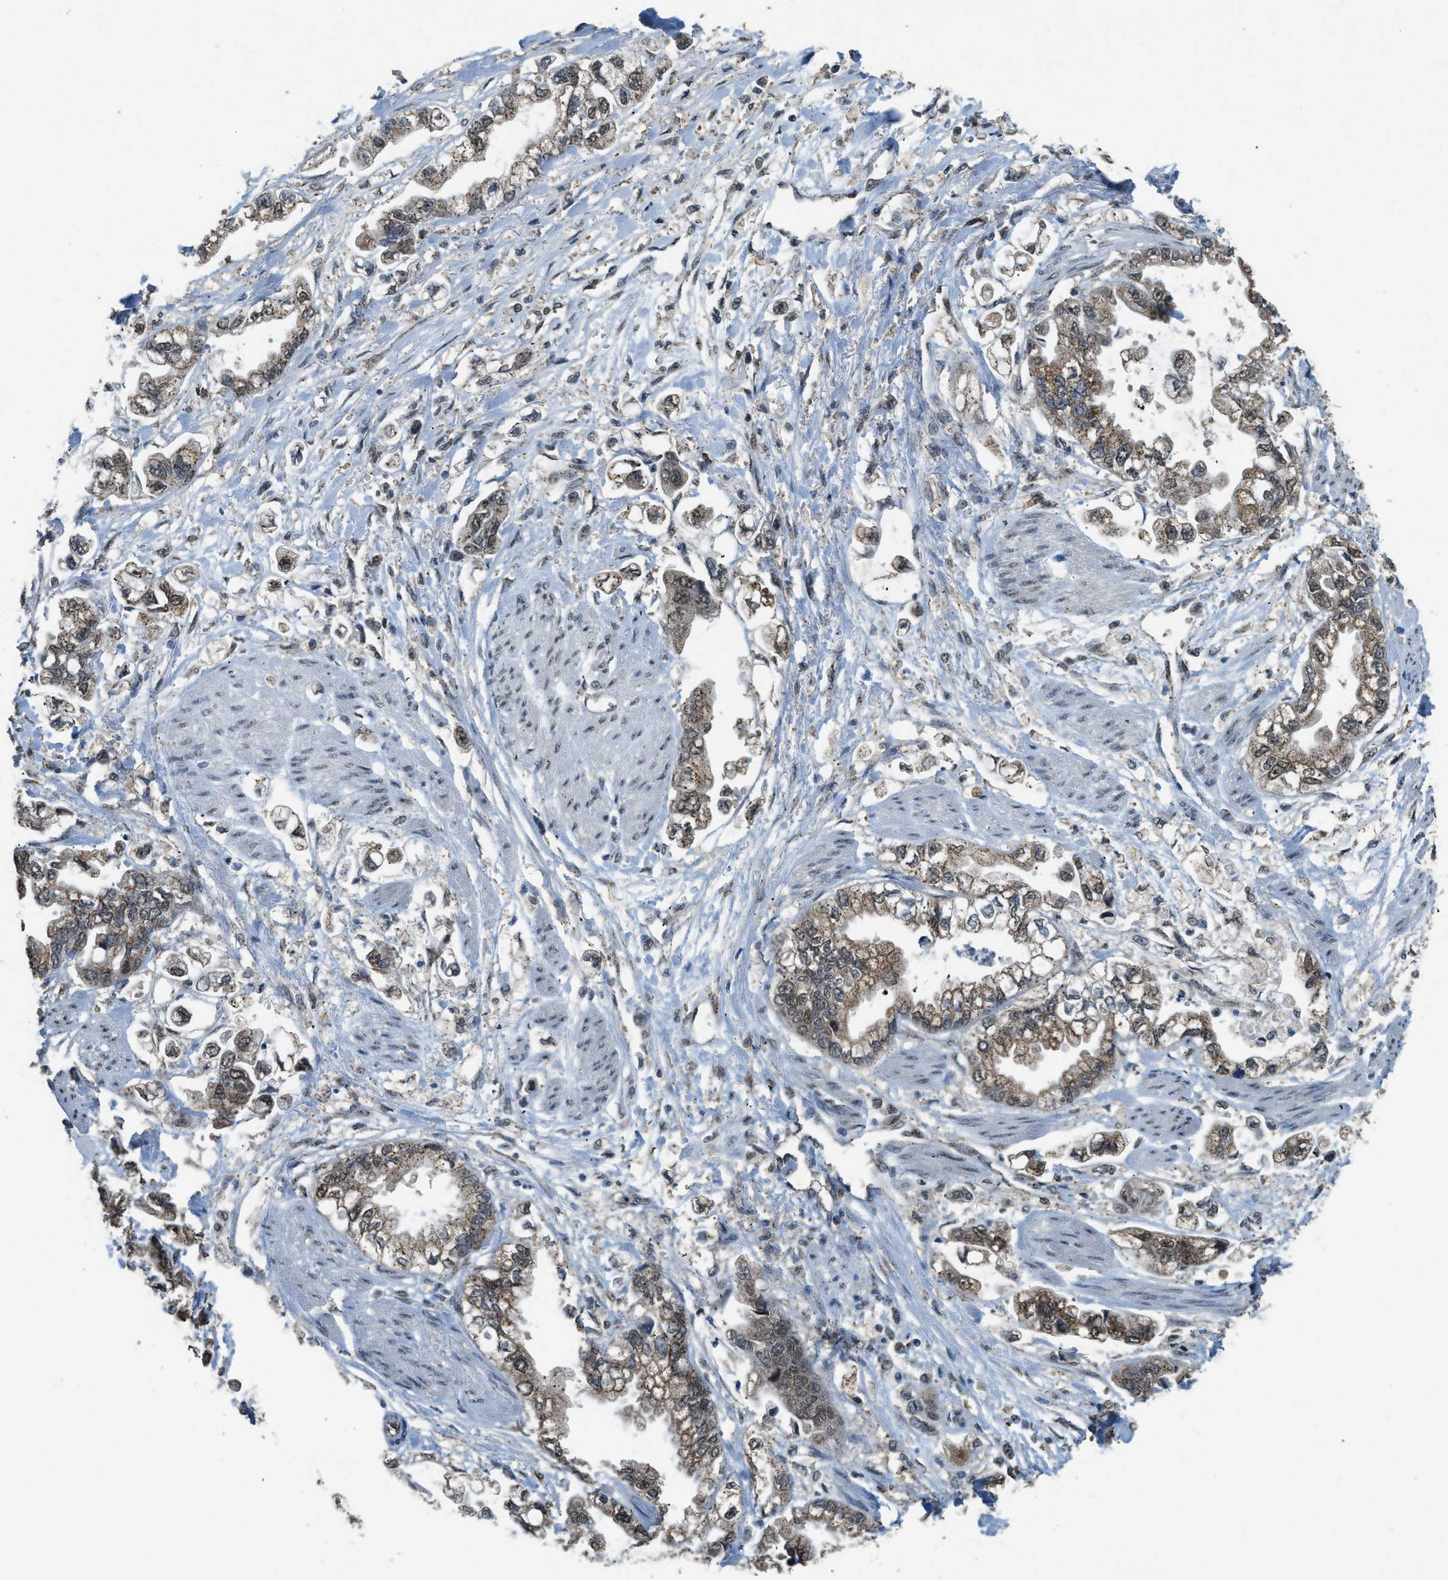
{"staining": {"intensity": "moderate", "quantity": ">75%", "location": "cytoplasmic/membranous"}, "tissue": "stomach cancer", "cell_type": "Tumor cells", "image_type": "cancer", "snomed": [{"axis": "morphology", "description": "Normal tissue, NOS"}, {"axis": "morphology", "description": "Adenocarcinoma, NOS"}, {"axis": "topography", "description": "Stomach"}], "caption": "Adenocarcinoma (stomach) stained with a protein marker reveals moderate staining in tumor cells.", "gene": "IPO7", "patient": {"sex": "male", "age": 62}}